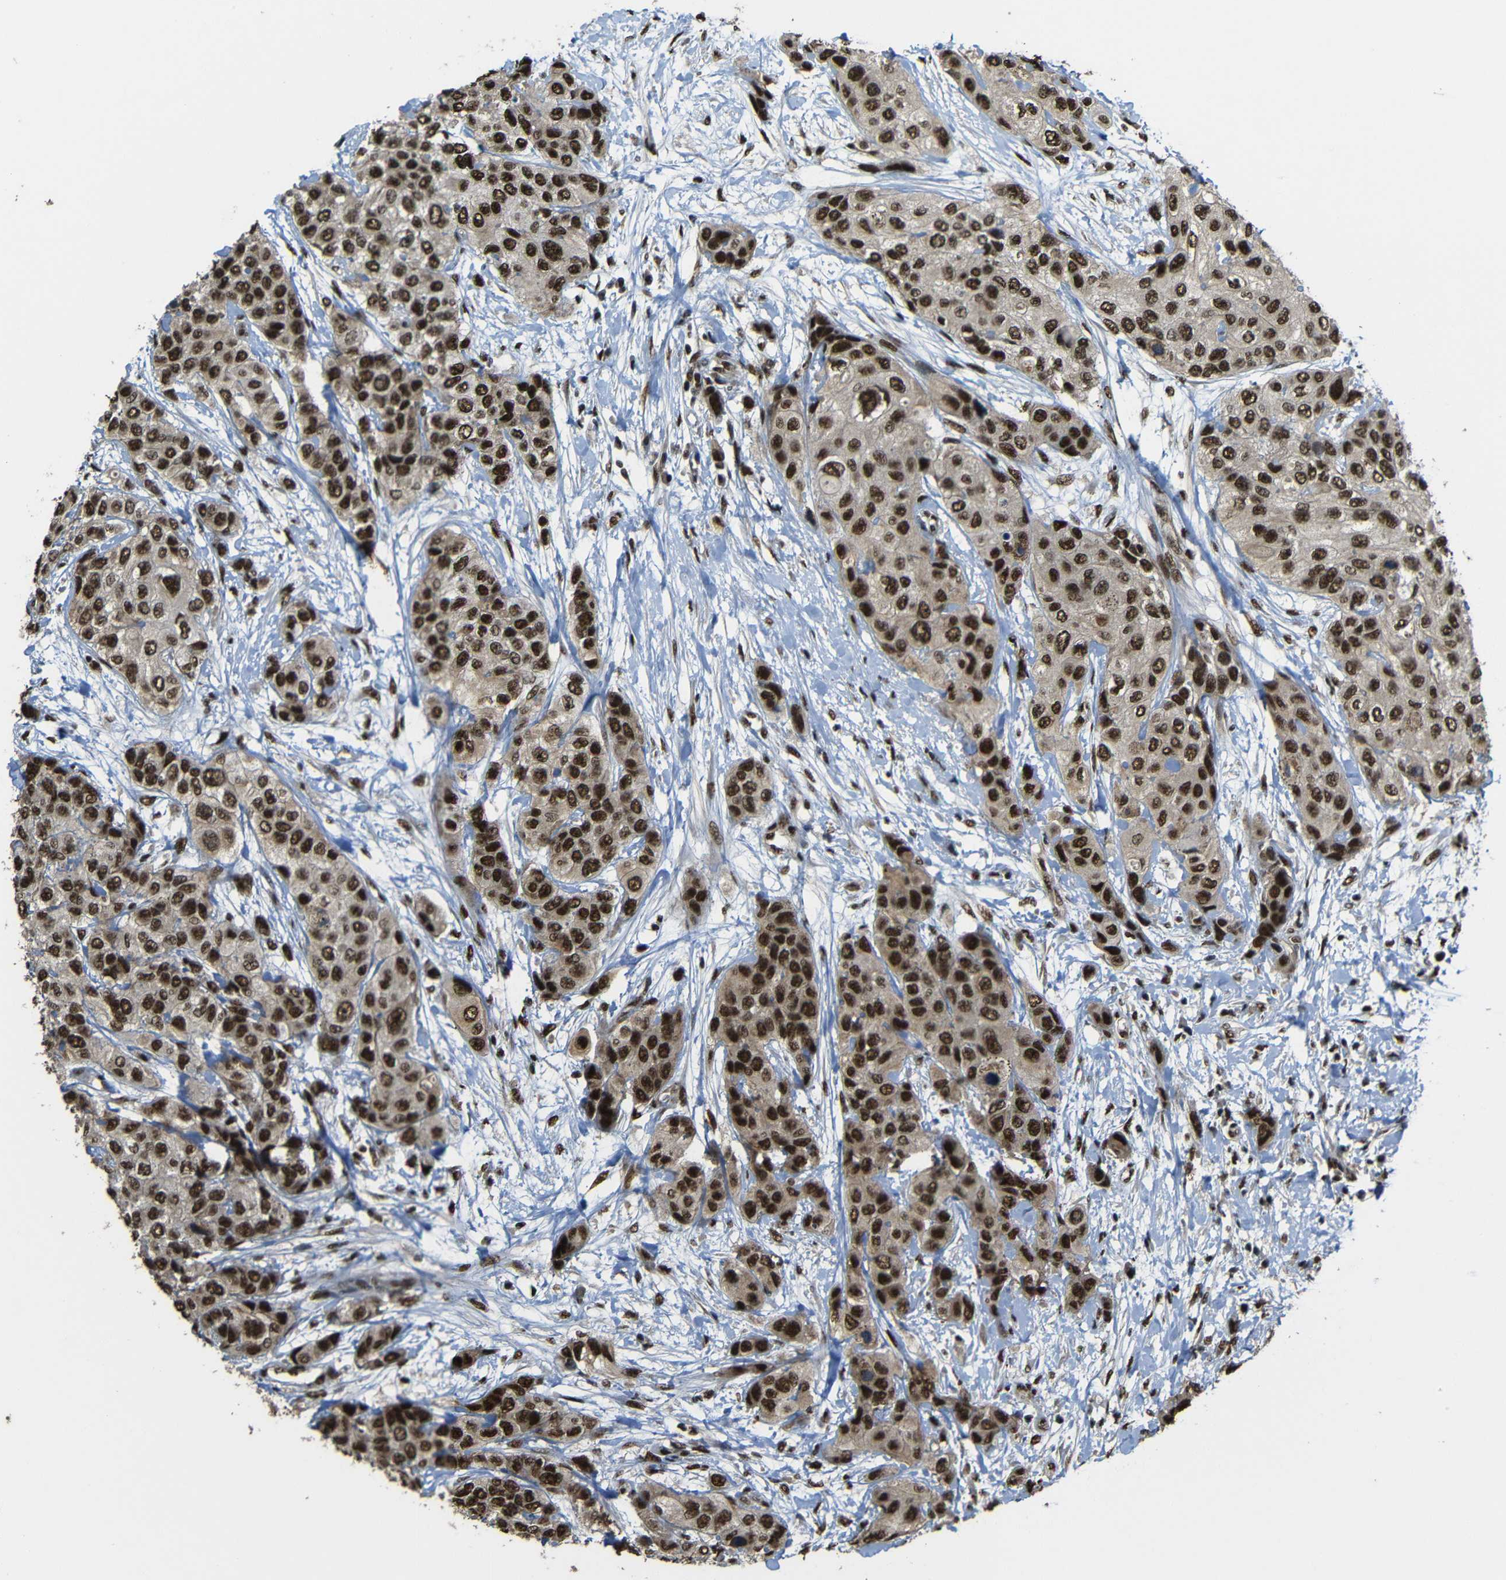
{"staining": {"intensity": "strong", "quantity": ">75%", "location": "nuclear"}, "tissue": "urothelial cancer", "cell_type": "Tumor cells", "image_type": "cancer", "snomed": [{"axis": "morphology", "description": "Urothelial carcinoma, High grade"}, {"axis": "topography", "description": "Urinary bladder"}], "caption": "A histopathology image showing strong nuclear expression in about >75% of tumor cells in urothelial cancer, as visualized by brown immunohistochemical staining.", "gene": "TCF7L2", "patient": {"sex": "female", "age": 56}}